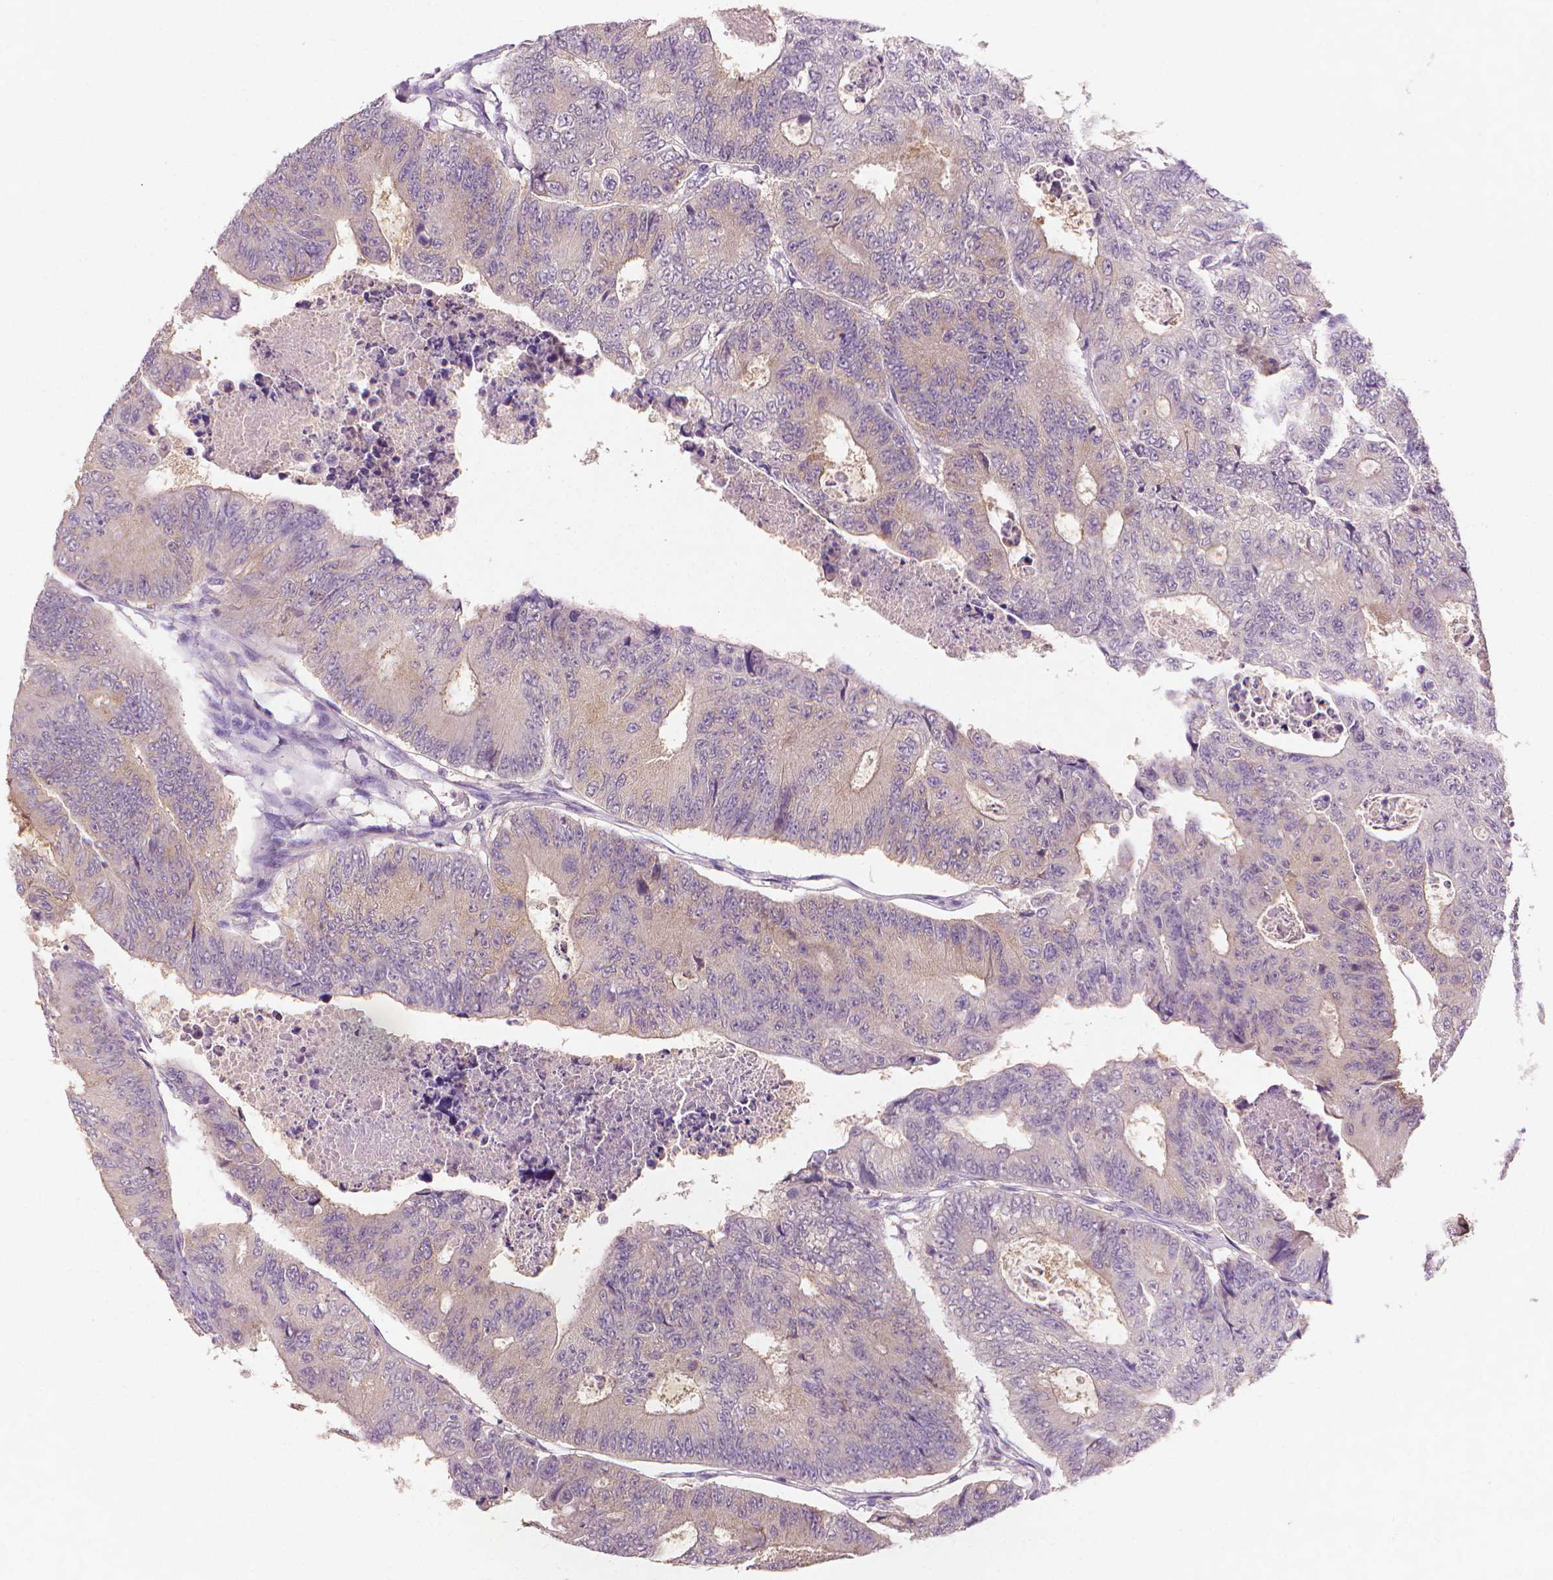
{"staining": {"intensity": "negative", "quantity": "none", "location": "none"}, "tissue": "colorectal cancer", "cell_type": "Tumor cells", "image_type": "cancer", "snomed": [{"axis": "morphology", "description": "Adenocarcinoma, NOS"}, {"axis": "topography", "description": "Colon"}], "caption": "High magnification brightfield microscopy of adenocarcinoma (colorectal) stained with DAB (brown) and counterstained with hematoxylin (blue): tumor cells show no significant staining.", "gene": "FASN", "patient": {"sex": "female", "age": 48}}